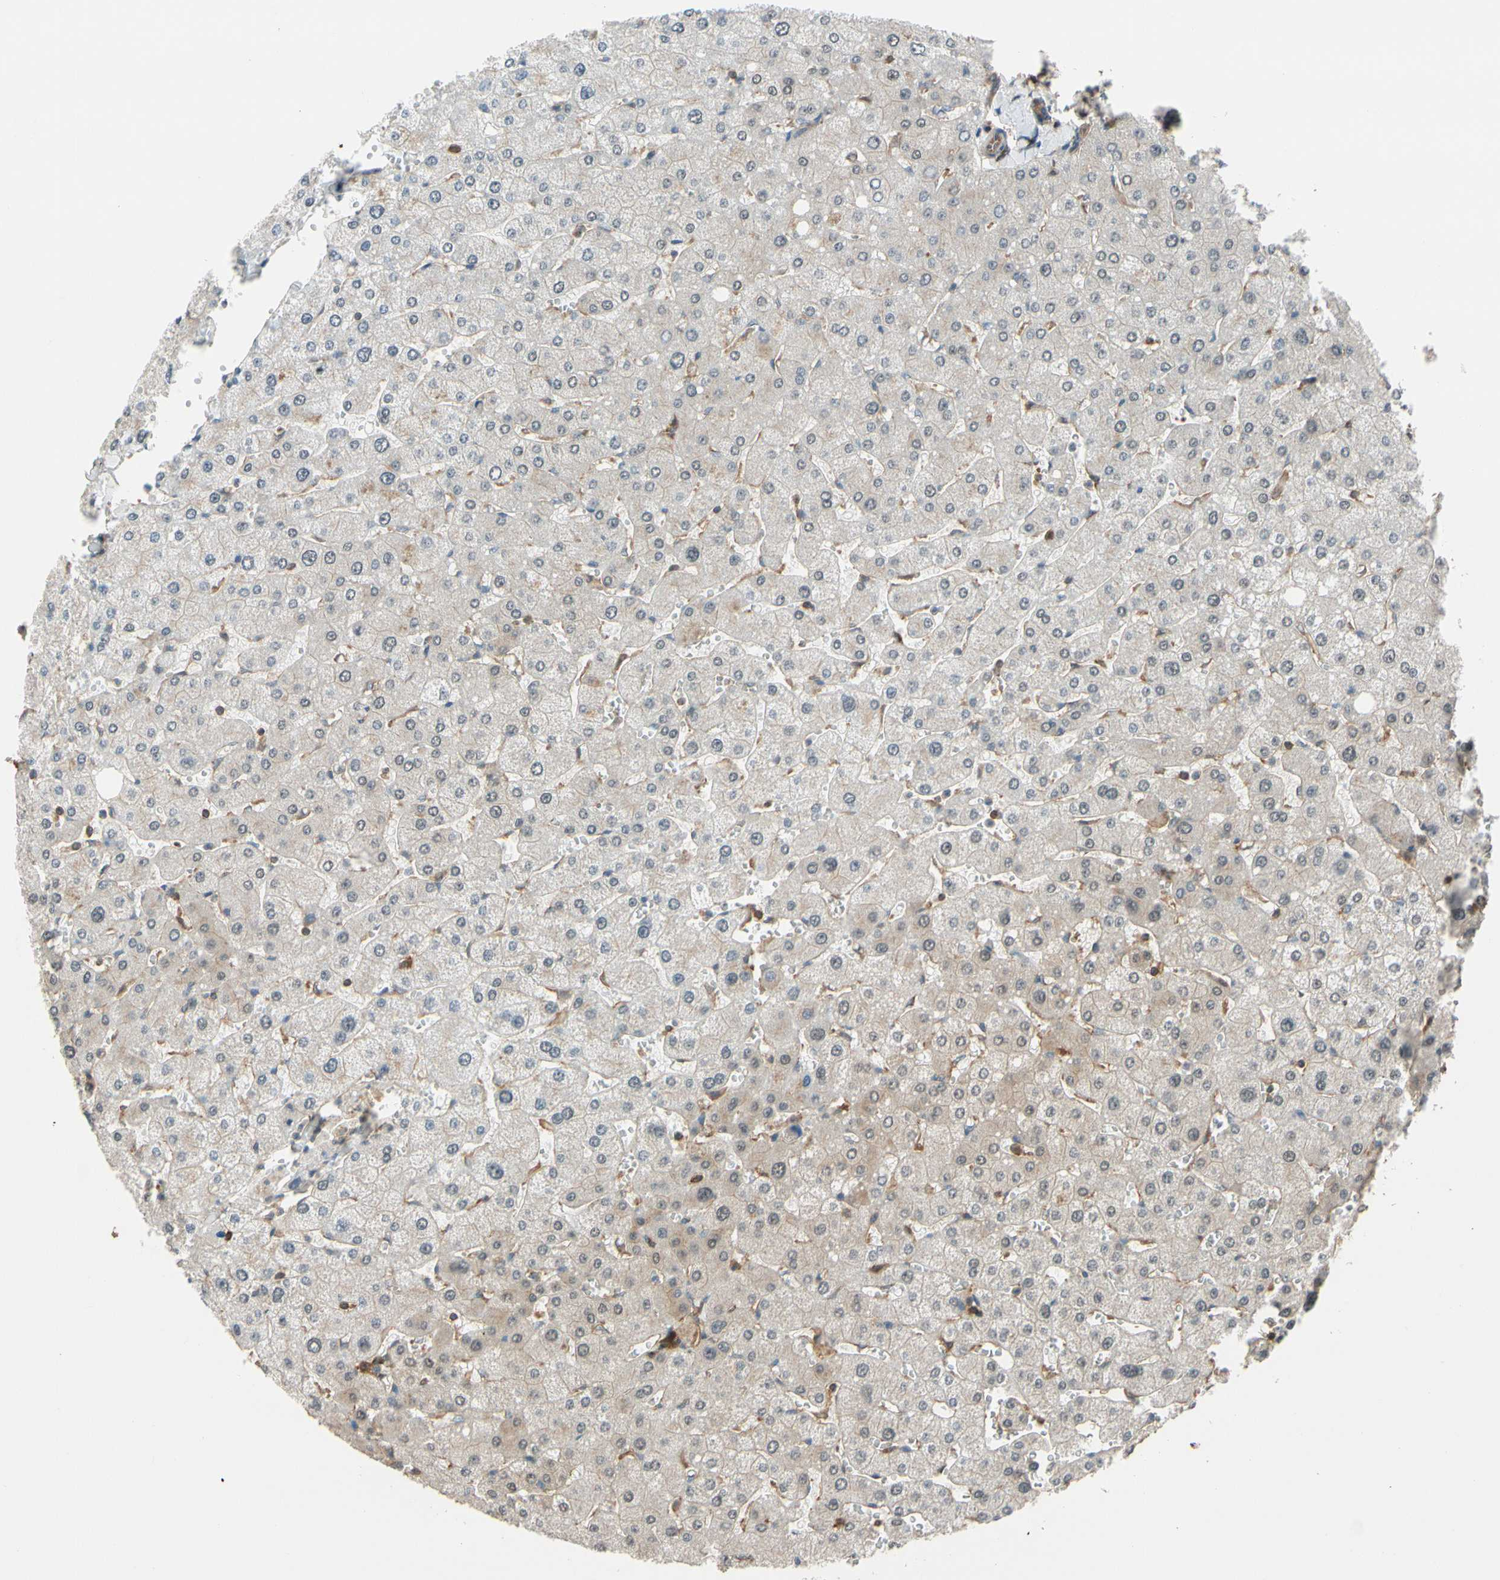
{"staining": {"intensity": "moderate", "quantity": "25%-75%", "location": "cytoplasmic/membranous"}, "tissue": "liver", "cell_type": "Cholangiocytes", "image_type": "normal", "snomed": [{"axis": "morphology", "description": "Normal tissue, NOS"}, {"axis": "topography", "description": "Liver"}], "caption": "Cholangiocytes show moderate cytoplasmic/membranous positivity in approximately 25%-75% of cells in benign liver.", "gene": "EPS15", "patient": {"sex": "male", "age": 55}}